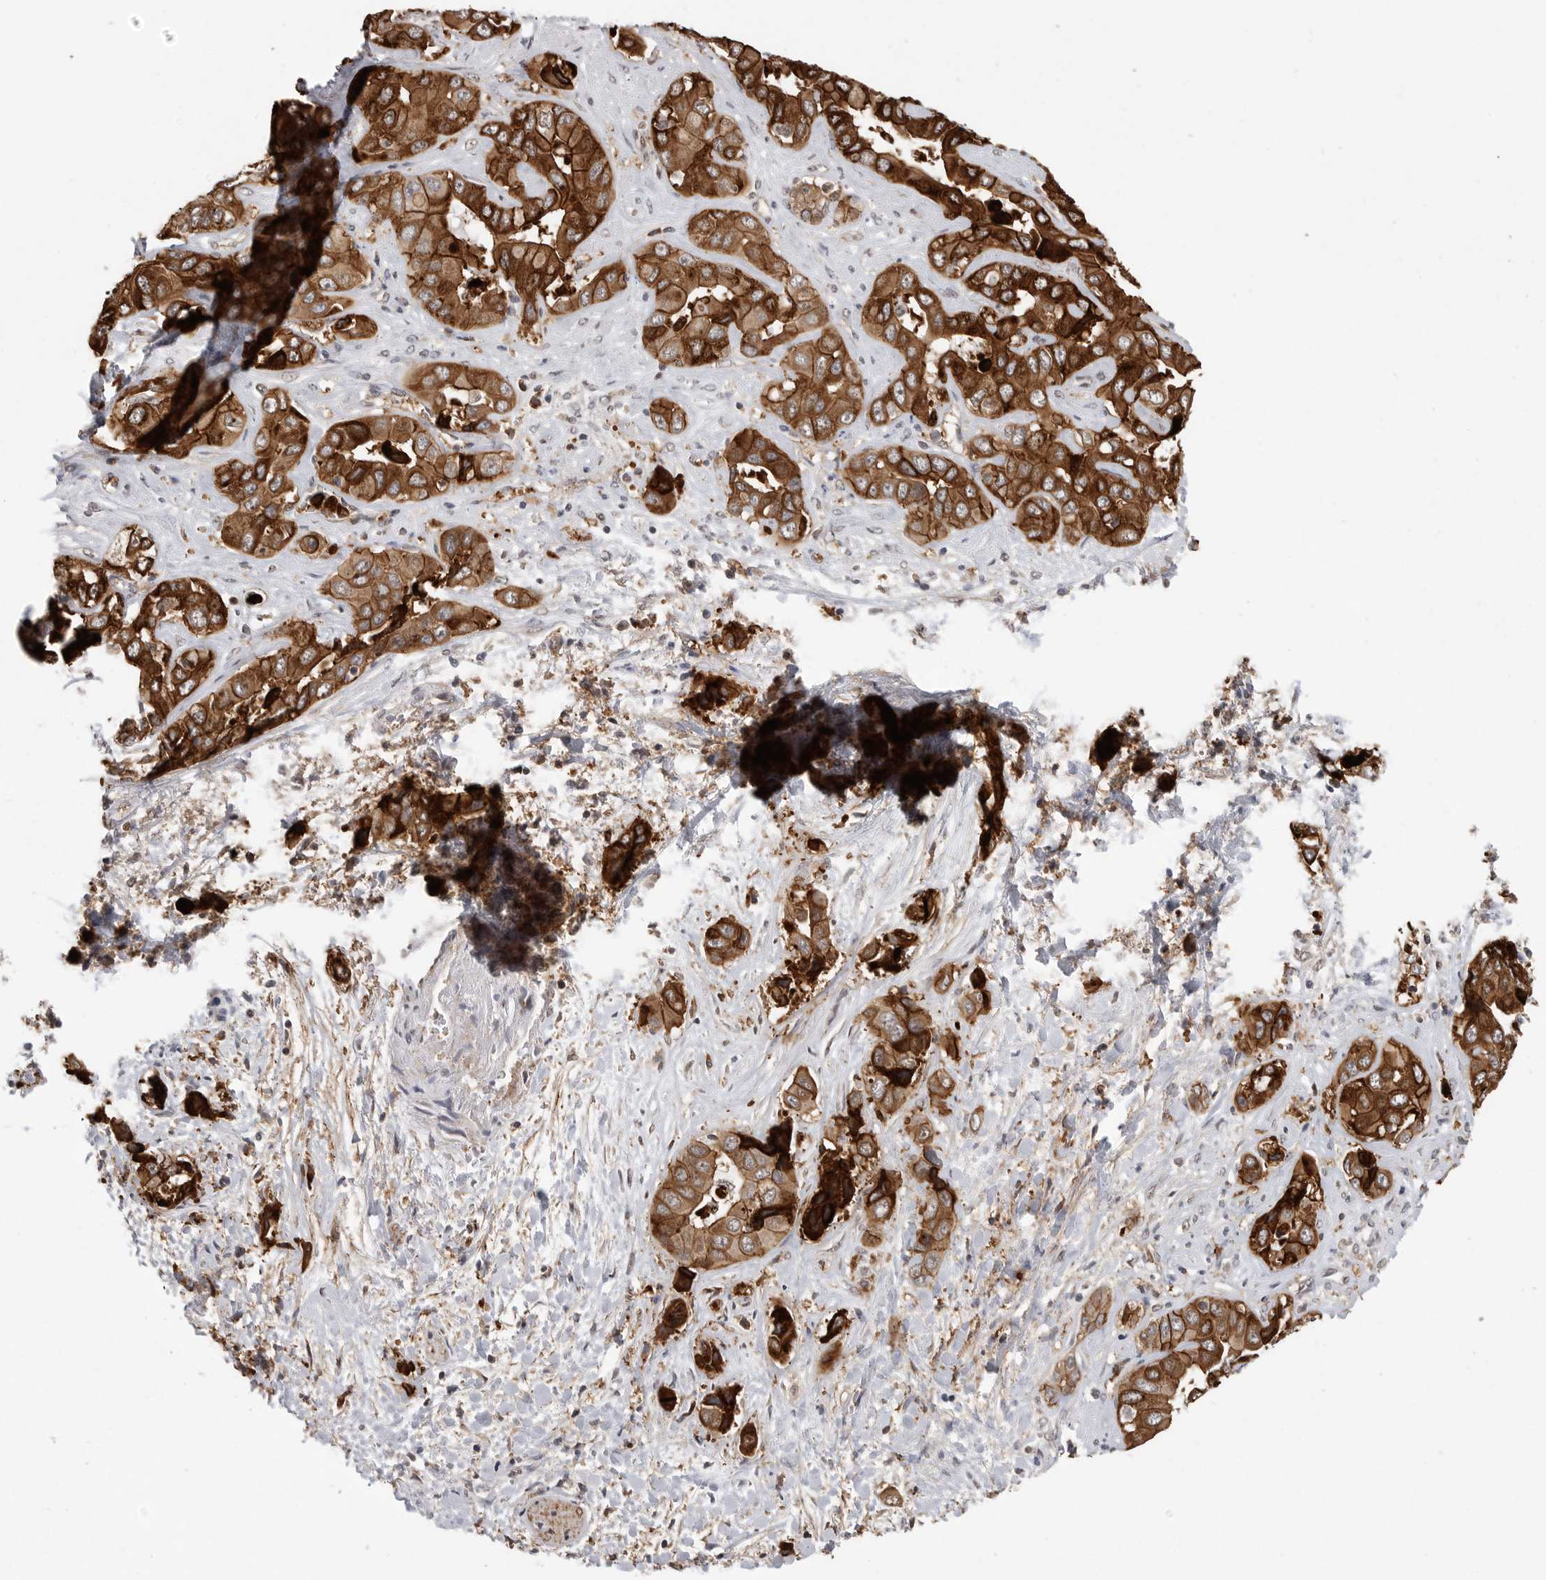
{"staining": {"intensity": "strong", "quantity": ">75%", "location": "cytoplasmic/membranous"}, "tissue": "liver cancer", "cell_type": "Tumor cells", "image_type": "cancer", "snomed": [{"axis": "morphology", "description": "Cholangiocarcinoma"}, {"axis": "topography", "description": "Liver"}], "caption": "A photomicrograph of human liver cholangiocarcinoma stained for a protein displays strong cytoplasmic/membranous brown staining in tumor cells.", "gene": "NECTIN1", "patient": {"sex": "female", "age": 52}}